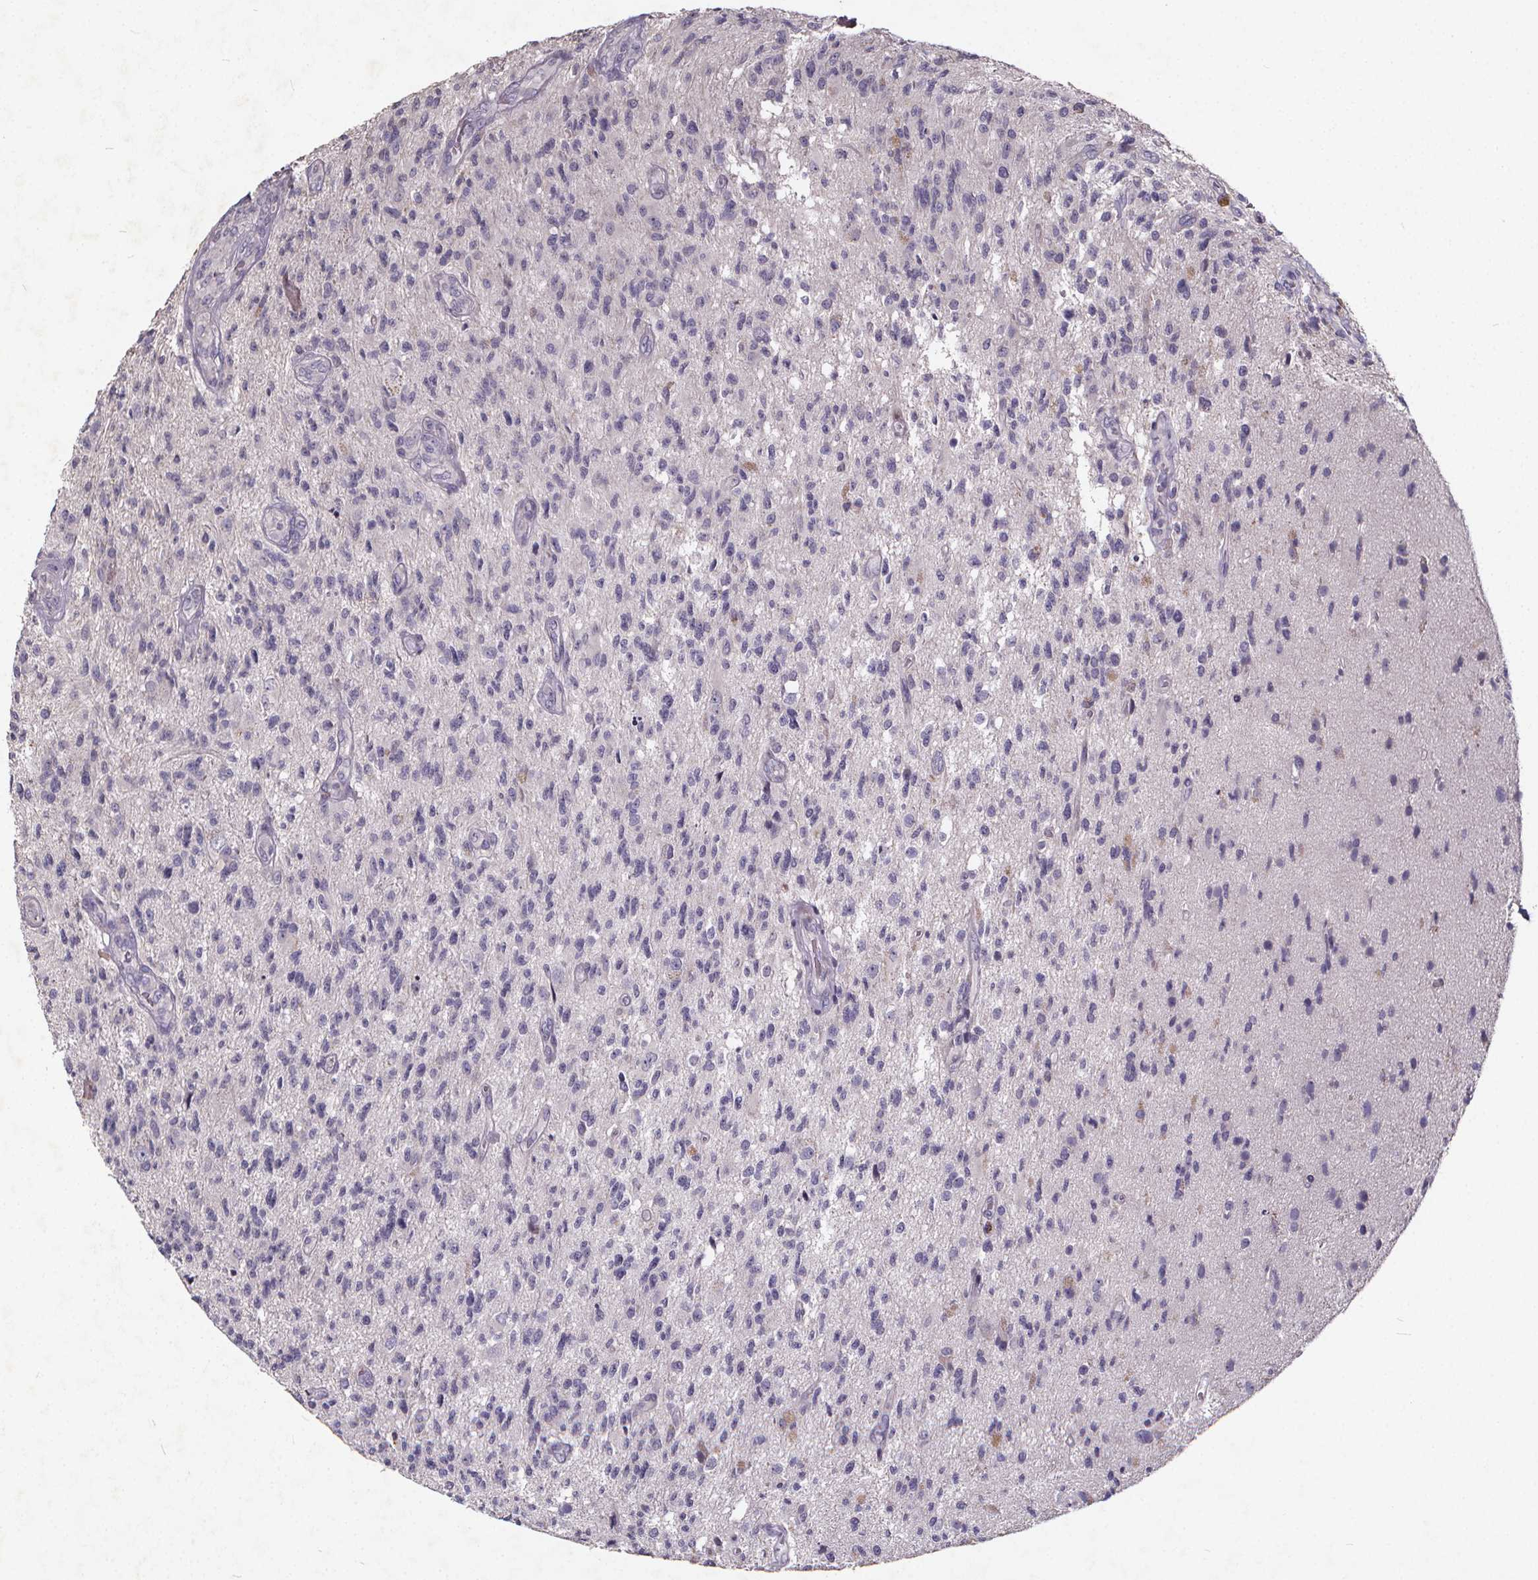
{"staining": {"intensity": "negative", "quantity": "none", "location": "none"}, "tissue": "glioma", "cell_type": "Tumor cells", "image_type": "cancer", "snomed": [{"axis": "morphology", "description": "Glioma, malignant, High grade"}, {"axis": "topography", "description": "Brain"}], "caption": "Tumor cells show no significant staining in malignant glioma (high-grade).", "gene": "TSPAN14", "patient": {"sex": "male", "age": 56}}